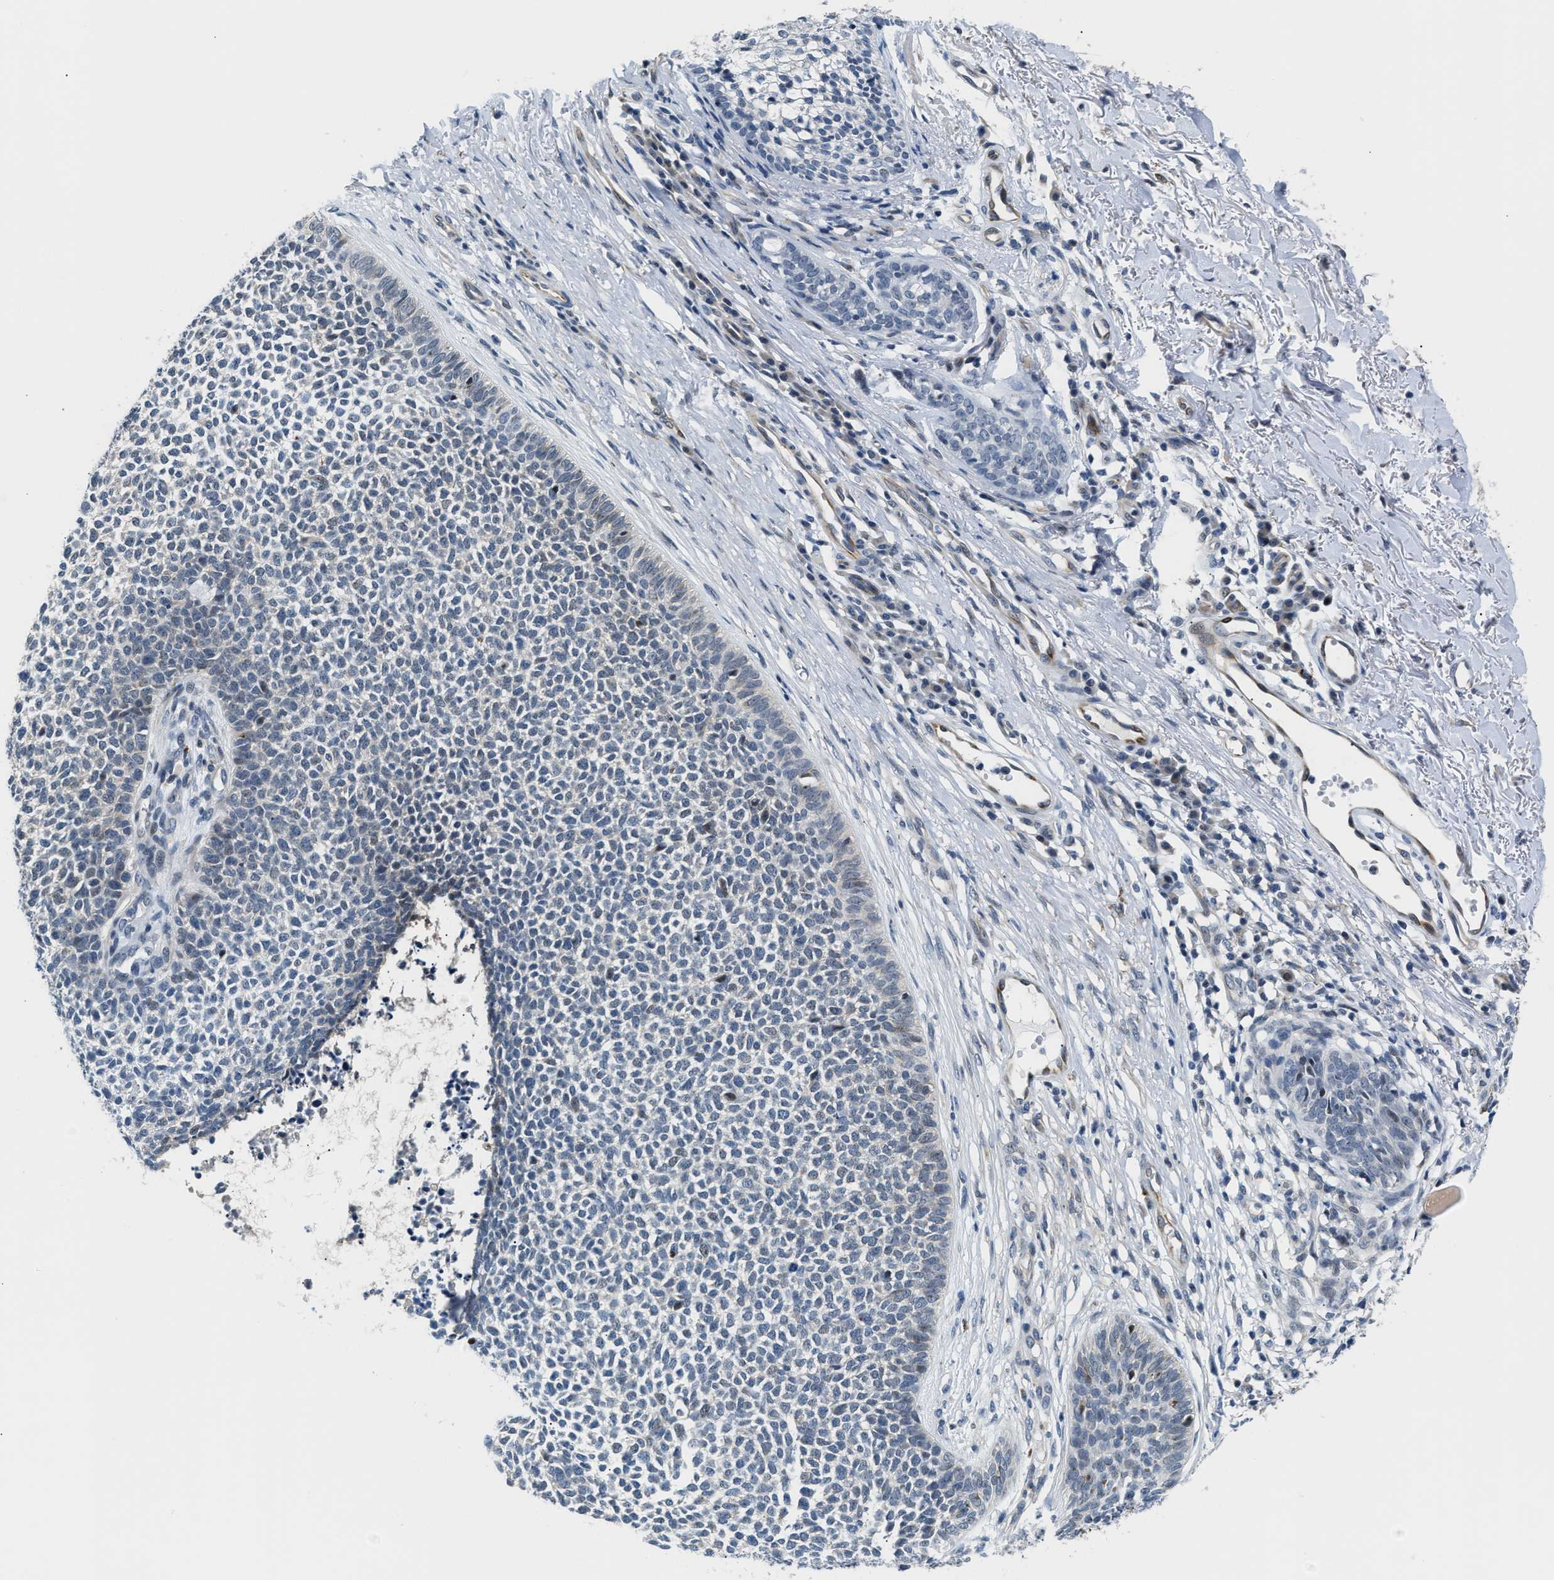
{"staining": {"intensity": "negative", "quantity": "none", "location": "none"}, "tissue": "skin cancer", "cell_type": "Tumor cells", "image_type": "cancer", "snomed": [{"axis": "morphology", "description": "Basal cell carcinoma"}, {"axis": "topography", "description": "Skin"}], "caption": "Tumor cells are negative for protein expression in human skin basal cell carcinoma.", "gene": "PPM1H", "patient": {"sex": "female", "age": 84}}